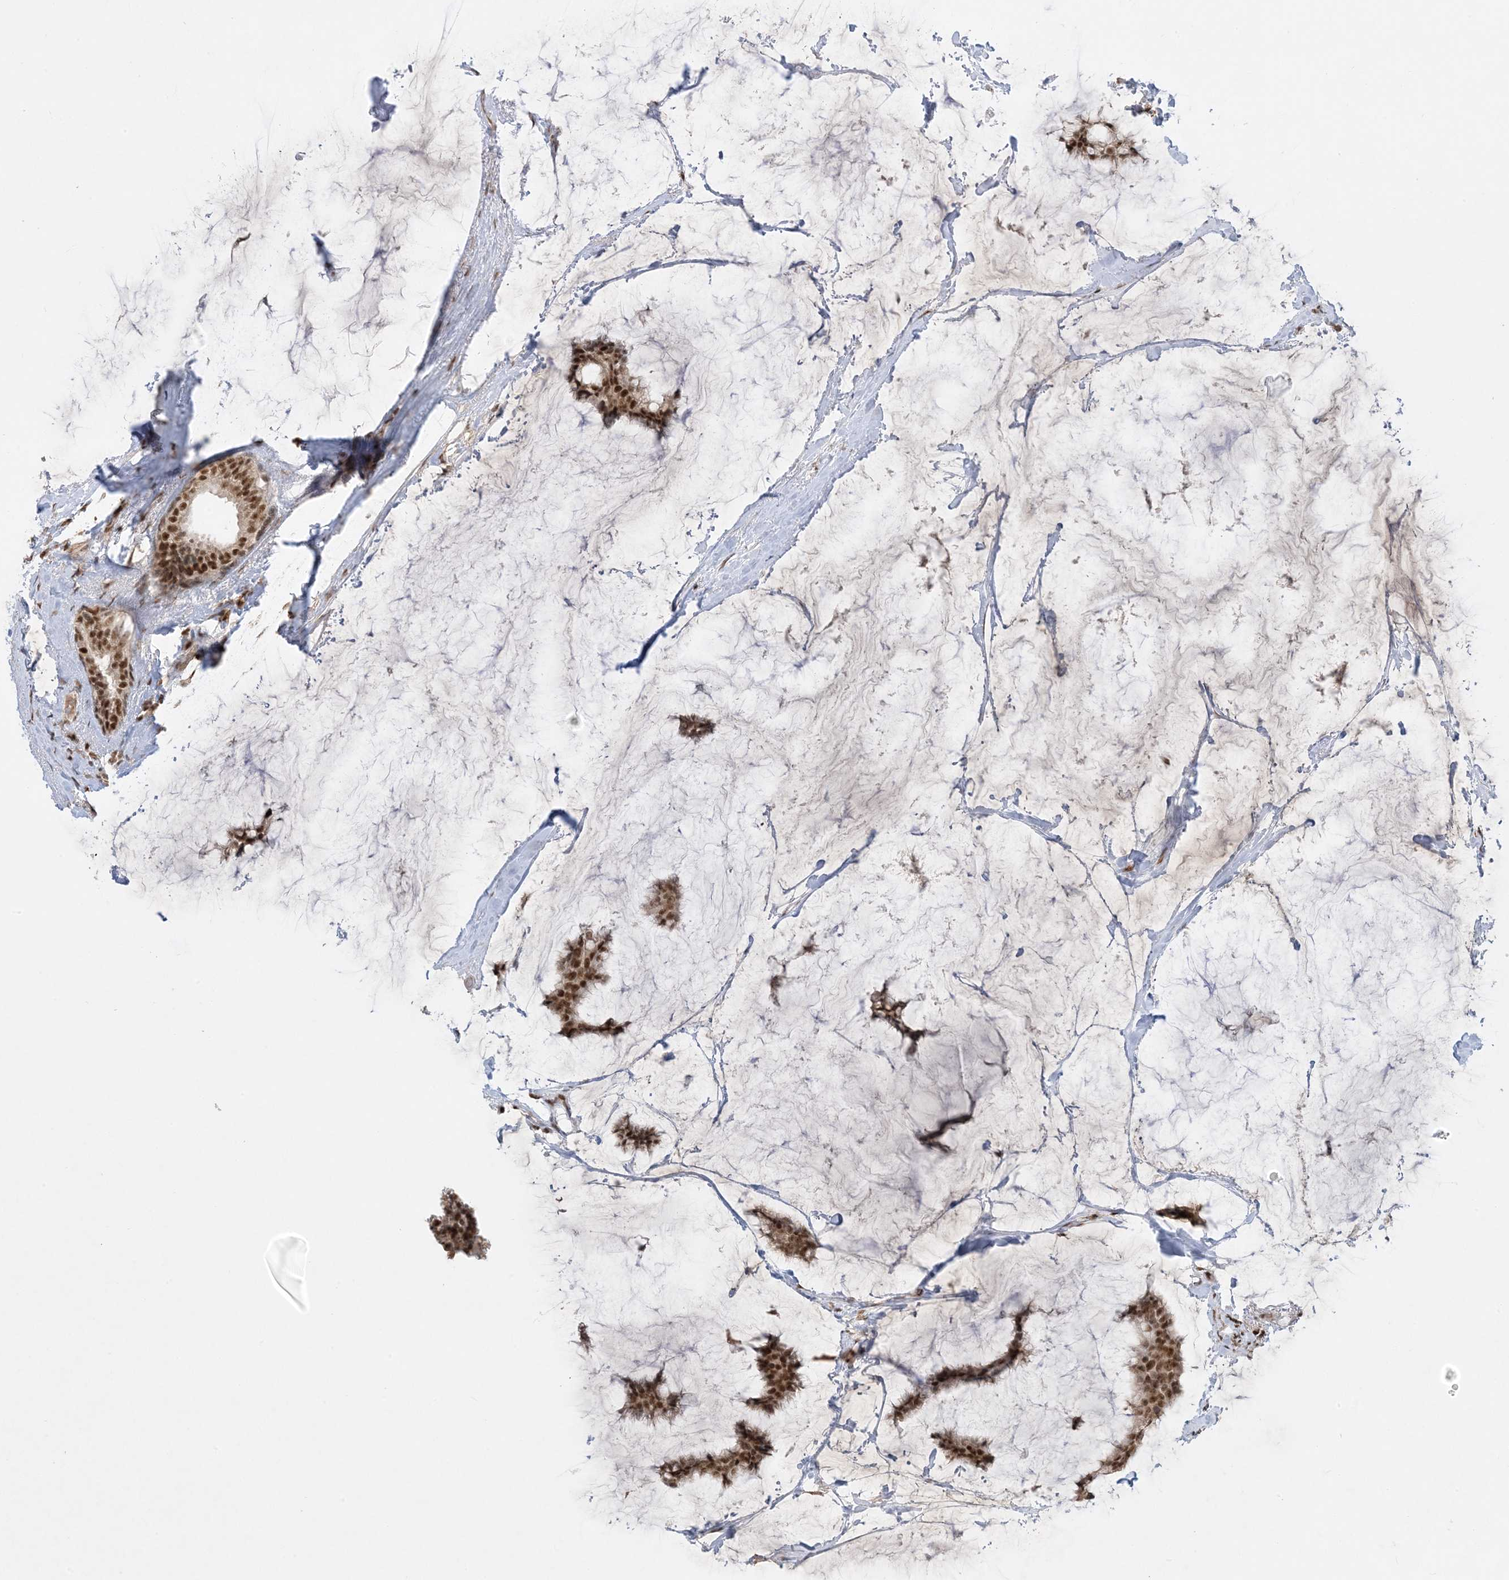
{"staining": {"intensity": "strong", "quantity": ">75%", "location": "nuclear"}, "tissue": "breast cancer", "cell_type": "Tumor cells", "image_type": "cancer", "snomed": [{"axis": "morphology", "description": "Duct carcinoma"}, {"axis": "topography", "description": "Breast"}], "caption": "Immunohistochemistry (IHC) micrograph of human invasive ductal carcinoma (breast) stained for a protein (brown), which demonstrates high levels of strong nuclear staining in about >75% of tumor cells.", "gene": "PPIL2", "patient": {"sex": "female", "age": 93}}